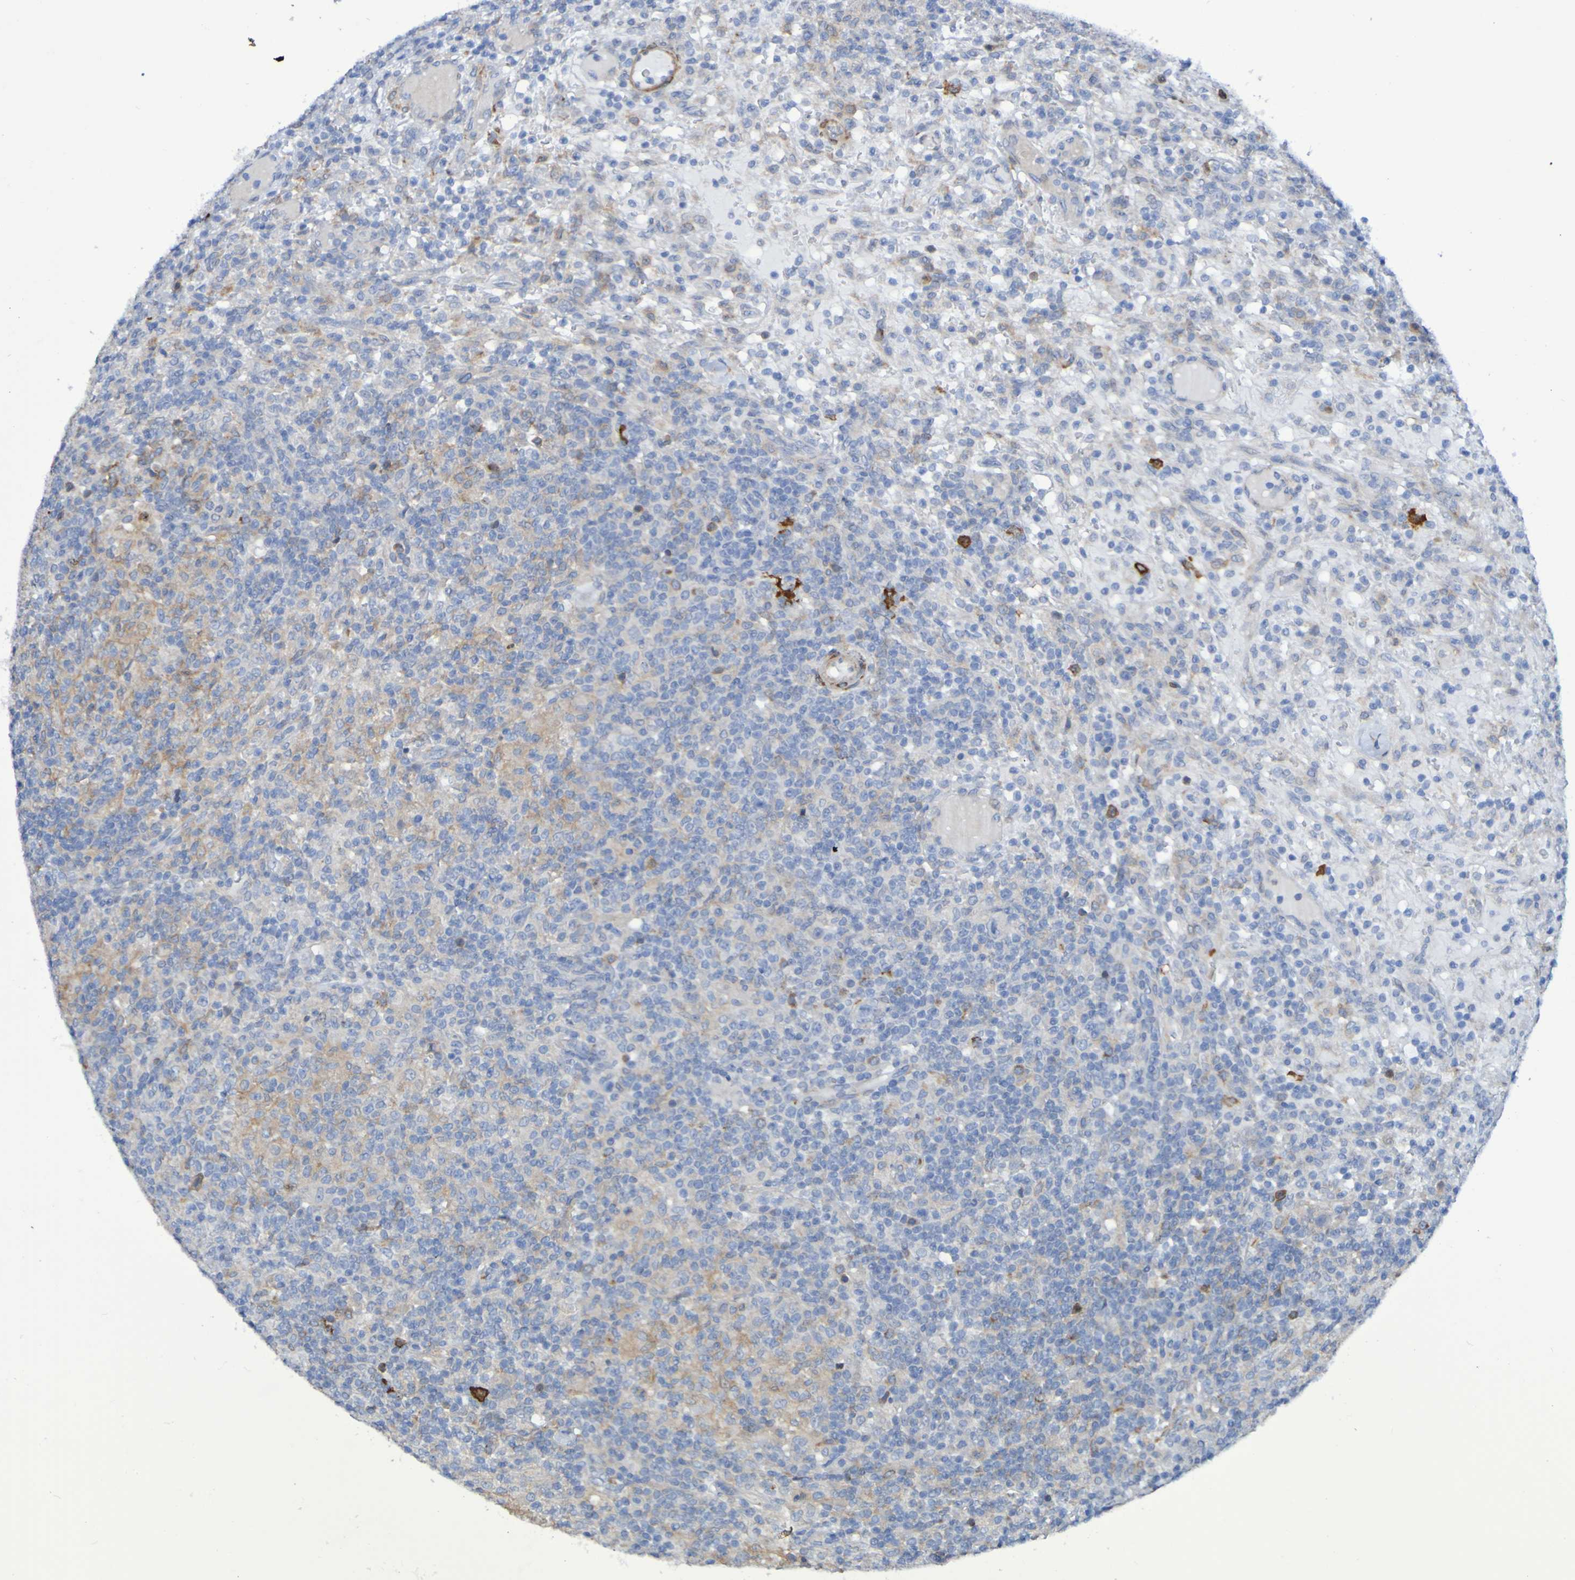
{"staining": {"intensity": "negative", "quantity": "none", "location": "none"}, "tissue": "lymphoma", "cell_type": "Tumor cells", "image_type": "cancer", "snomed": [{"axis": "morphology", "description": "Hodgkin's disease, NOS"}, {"axis": "topography", "description": "Lymph node"}], "caption": "An image of human lymphoma is negative for staining in tumor cells. (DAB immunohistochemistry (IHC), high magnification).", "gene": "SCRG1", "patient": {"sex": "male", "age": 70}}